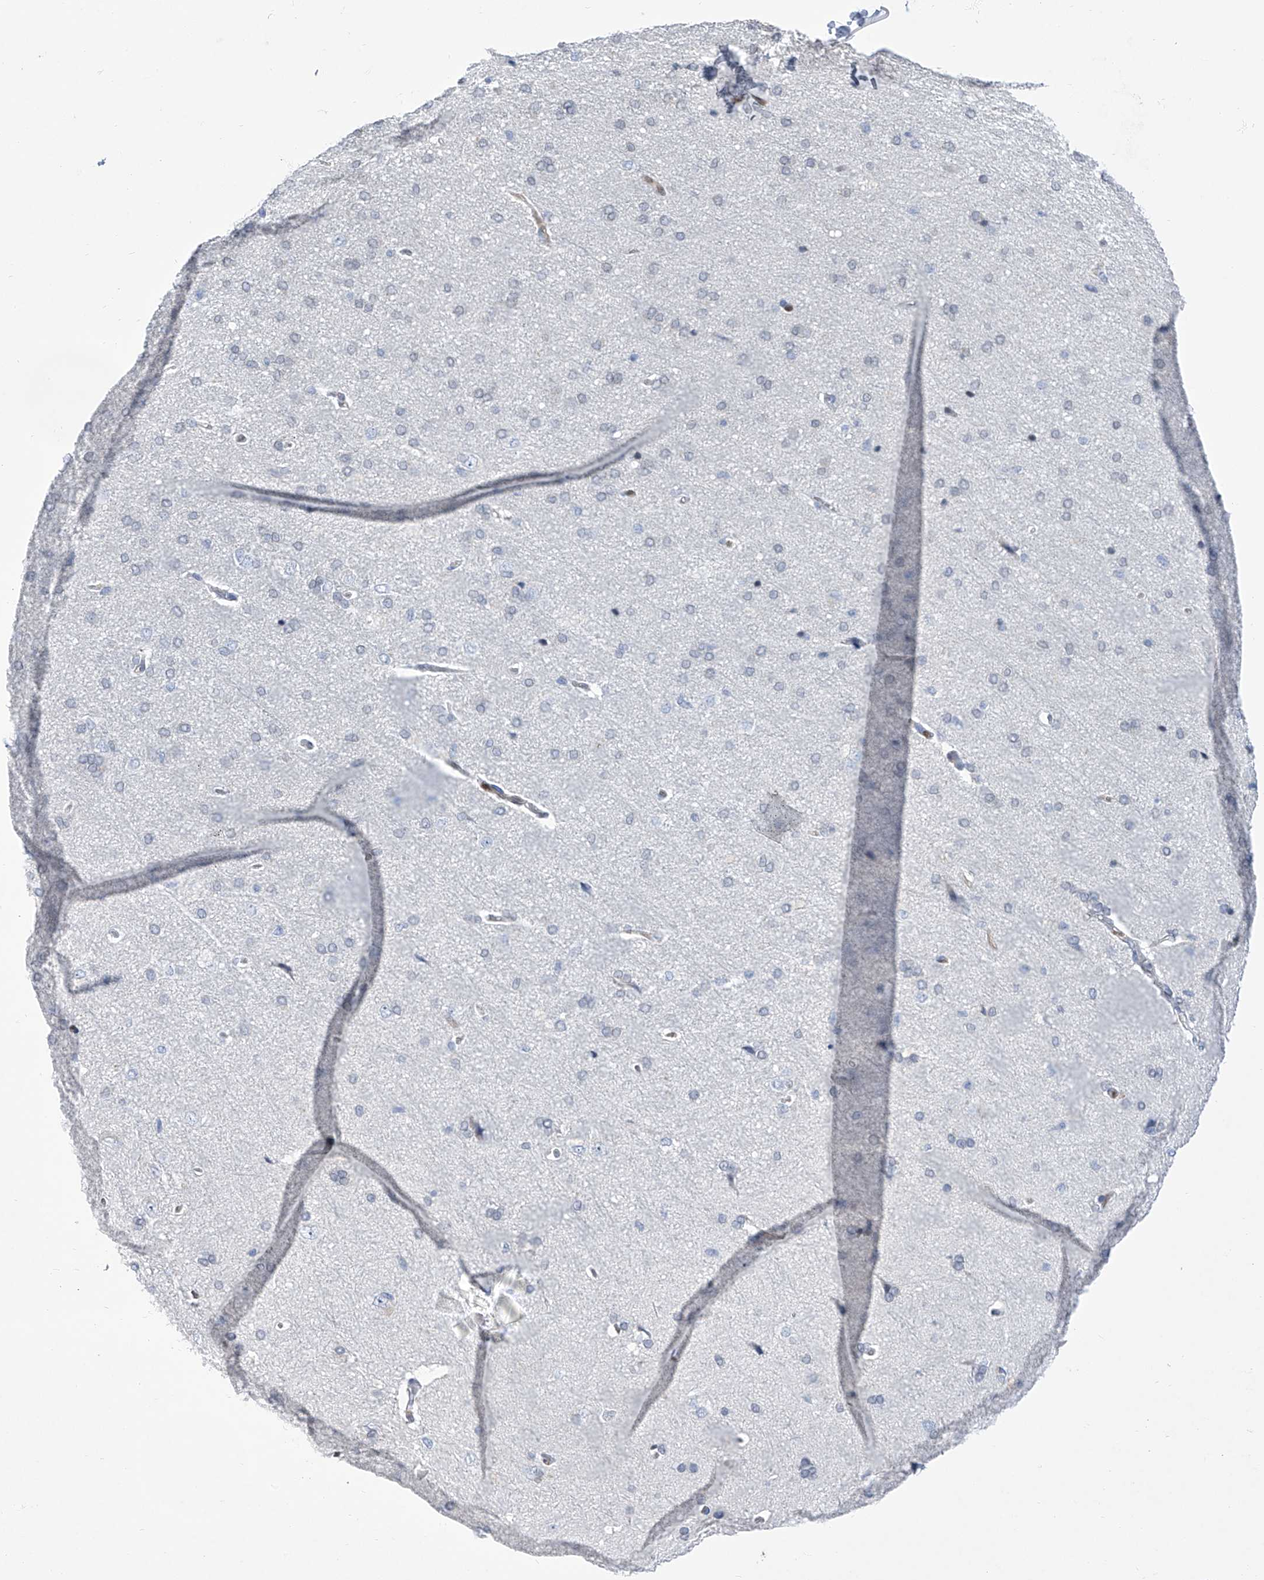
{"staining": {"intensity": "negative", "quantity": "none", "location": "none"}, "tissue": "cerebral cortex", "cell_type": "Endothelial cells", "image_type": "normal", "snomed": [{"axis": "morphology", "description": "Normal tissue, NOS"}, {"axis": "topography", "description": "Cerebral cortex"}], "caption": "This is an immunohistochemistry micrograph of unremarkable human cerebral cortex. There is no expression in endothelial cells.", "gene": "PHF20", "patient": {"sex": "male", "age": 62}}